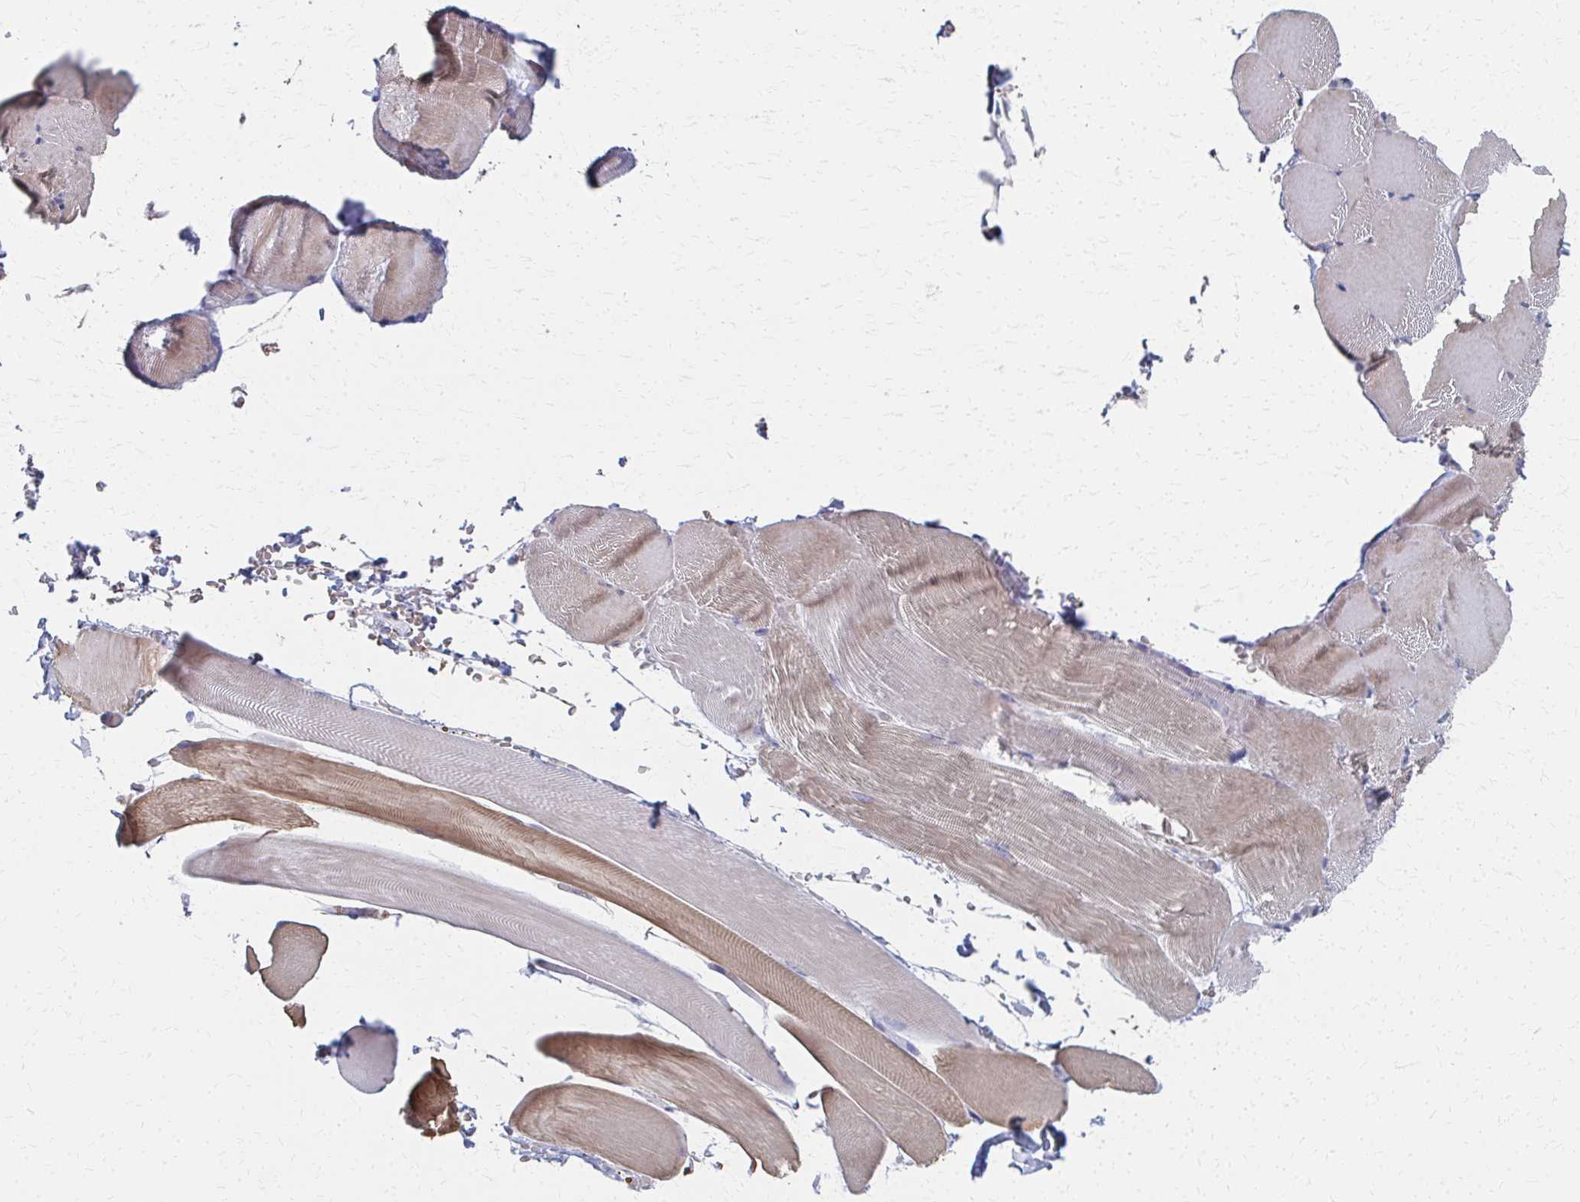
{"staining": {"intensity": "weak", "quantity": "25%-75%", "location": "cytoplasmic/membranous"}, "tissue": "skeletal muscle", "cell_type": "Myocytes", "image_type": "normal", "snomed": [{"axis": "morphology", "description": "Normal tissue, NOS"}, {"axis": "topography", "description": "Skeletal muscle"}], "caption": "Myocytes reveal low levels of weak cytoplasmic/membranous staining in approximately 25%-75% of cells in benign skeletal muscle.", "gene": "MS4A2", "patient": {"sex": "female", "age": 37}}